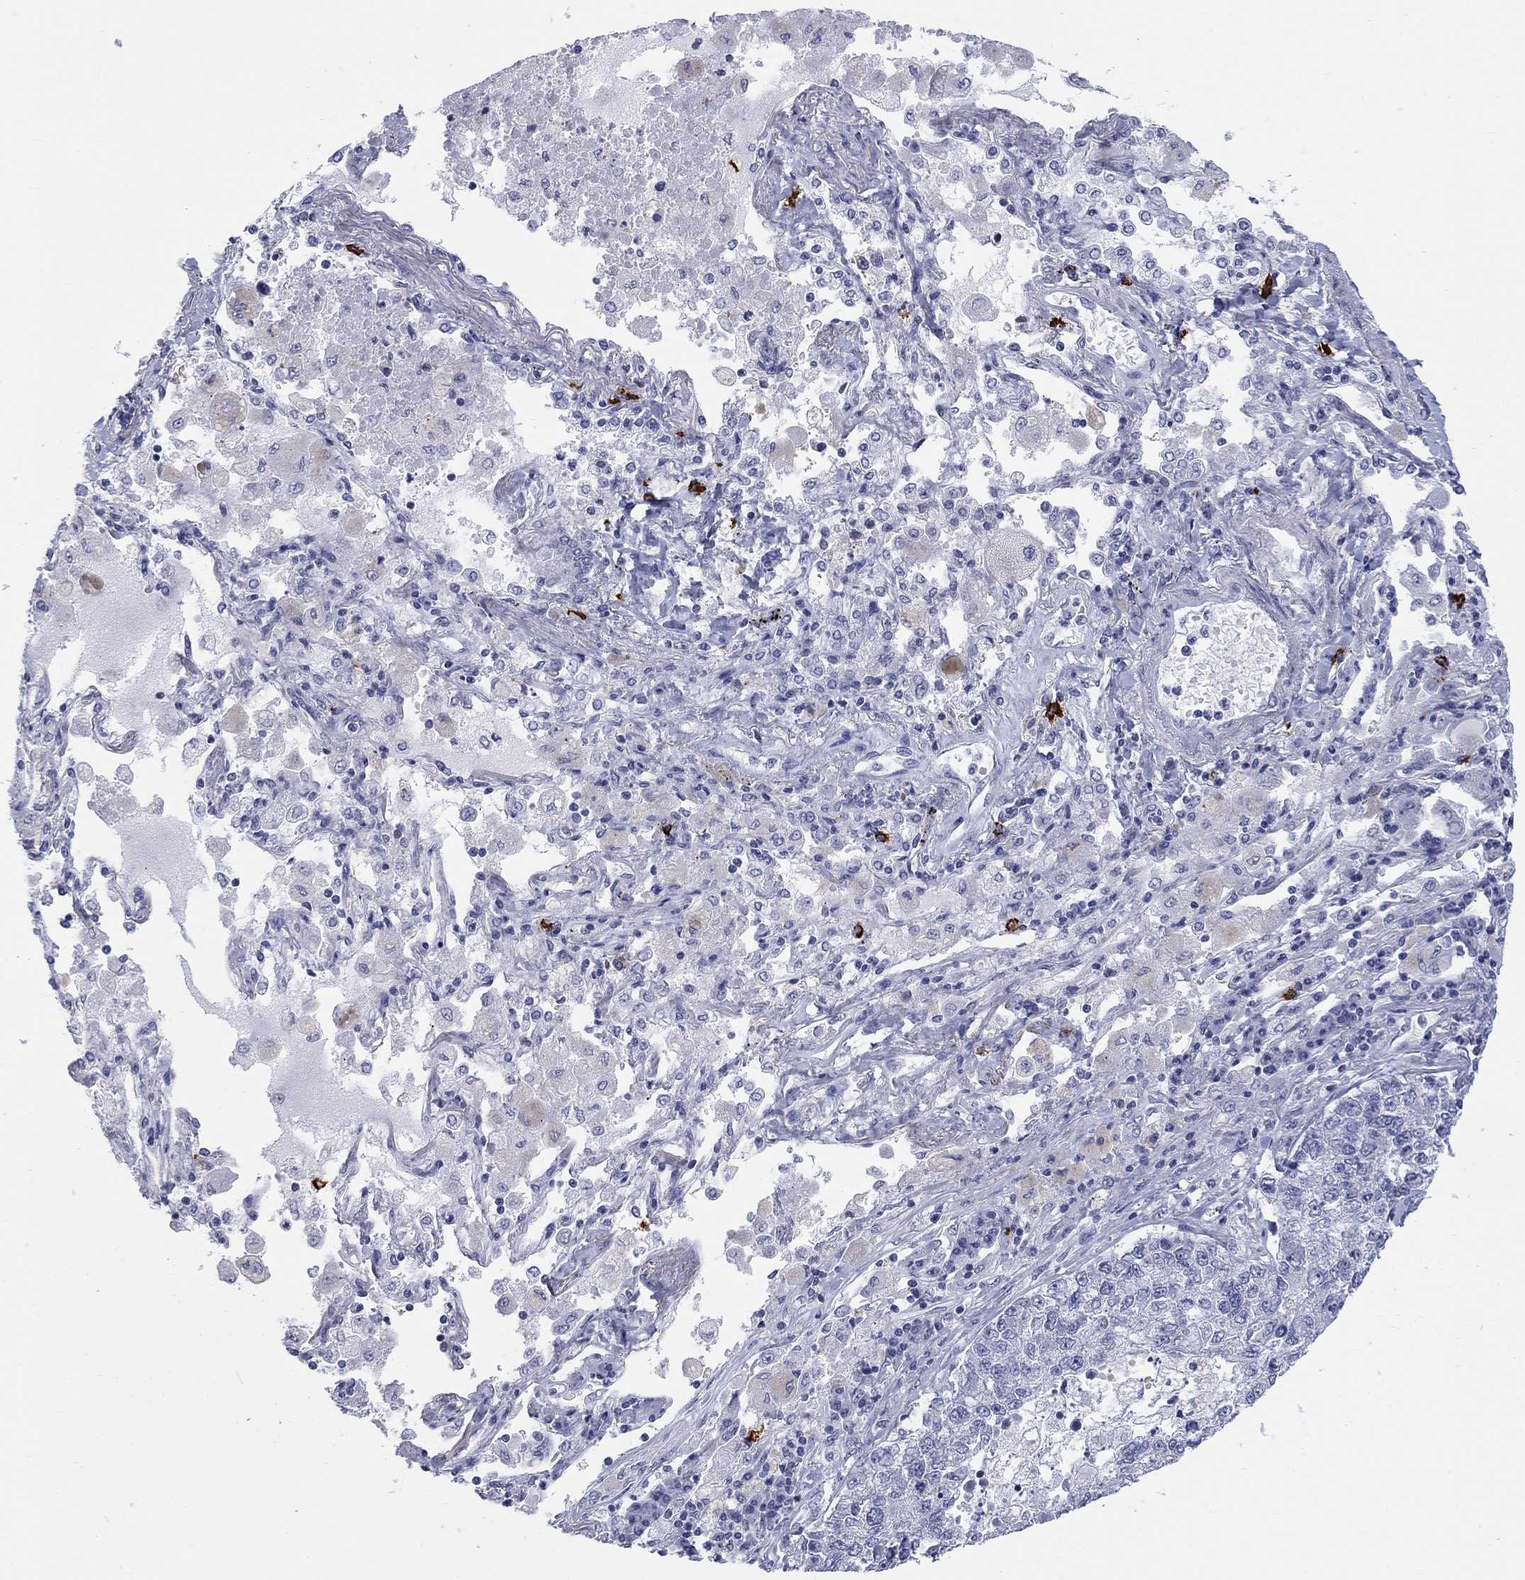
{"staining": {"intensity": "negative", "quantity": "none", "location": "none"}, "tissue": "lung cancer", "cell_type": "Tumor cells", "image_type": "cancer", "snomed": [{"axis": "morphology", "description": "Adenocarcinoma, NOS"}, {"axis": "topography", "description": "Lung"}], "caption": "Tumor cells are negative for brown protein staining in lung cancer (adenocarcinoma).", "gene": "ECEL1", "patient": {"sex": "male", "age": 49}}